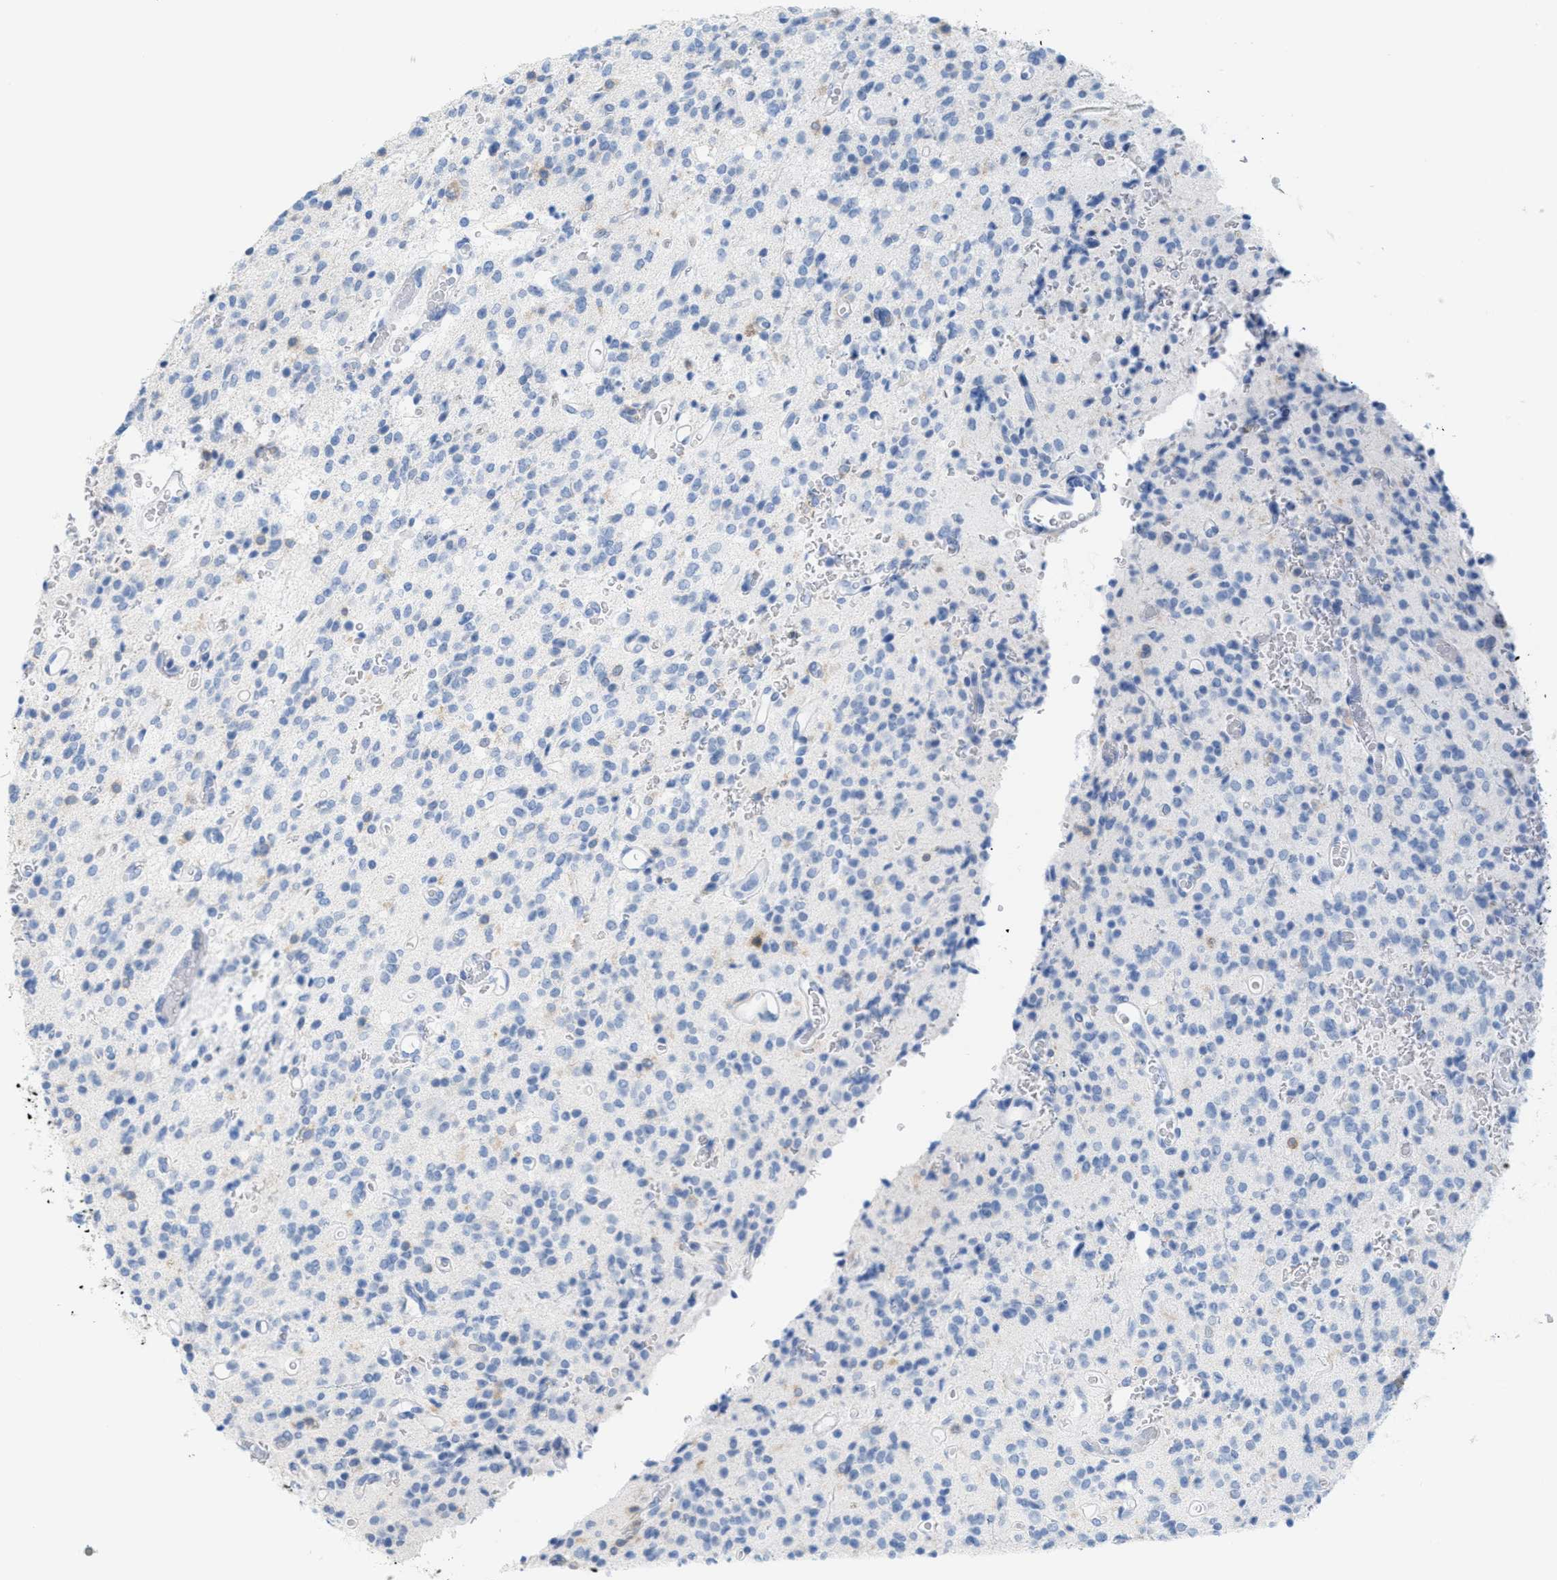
{"staining": {"intensity": "negative", "quantity": "none", "location": "none"}, "tissue": "glioma", "cell_type": "Tumor cells", "image_type": "cancer", "snomed": [{"axis": "morphology", "description": "Glioma, malignant, High grade"}, {"axis": "topography", "description": "Brain"}], "caption": "Immunohistochemical staining of high-grade glioma (malignant) reveals no significant expression in tumor cells.", "gene": "IL16", "patient": {"sex": "male", "age": 34}}